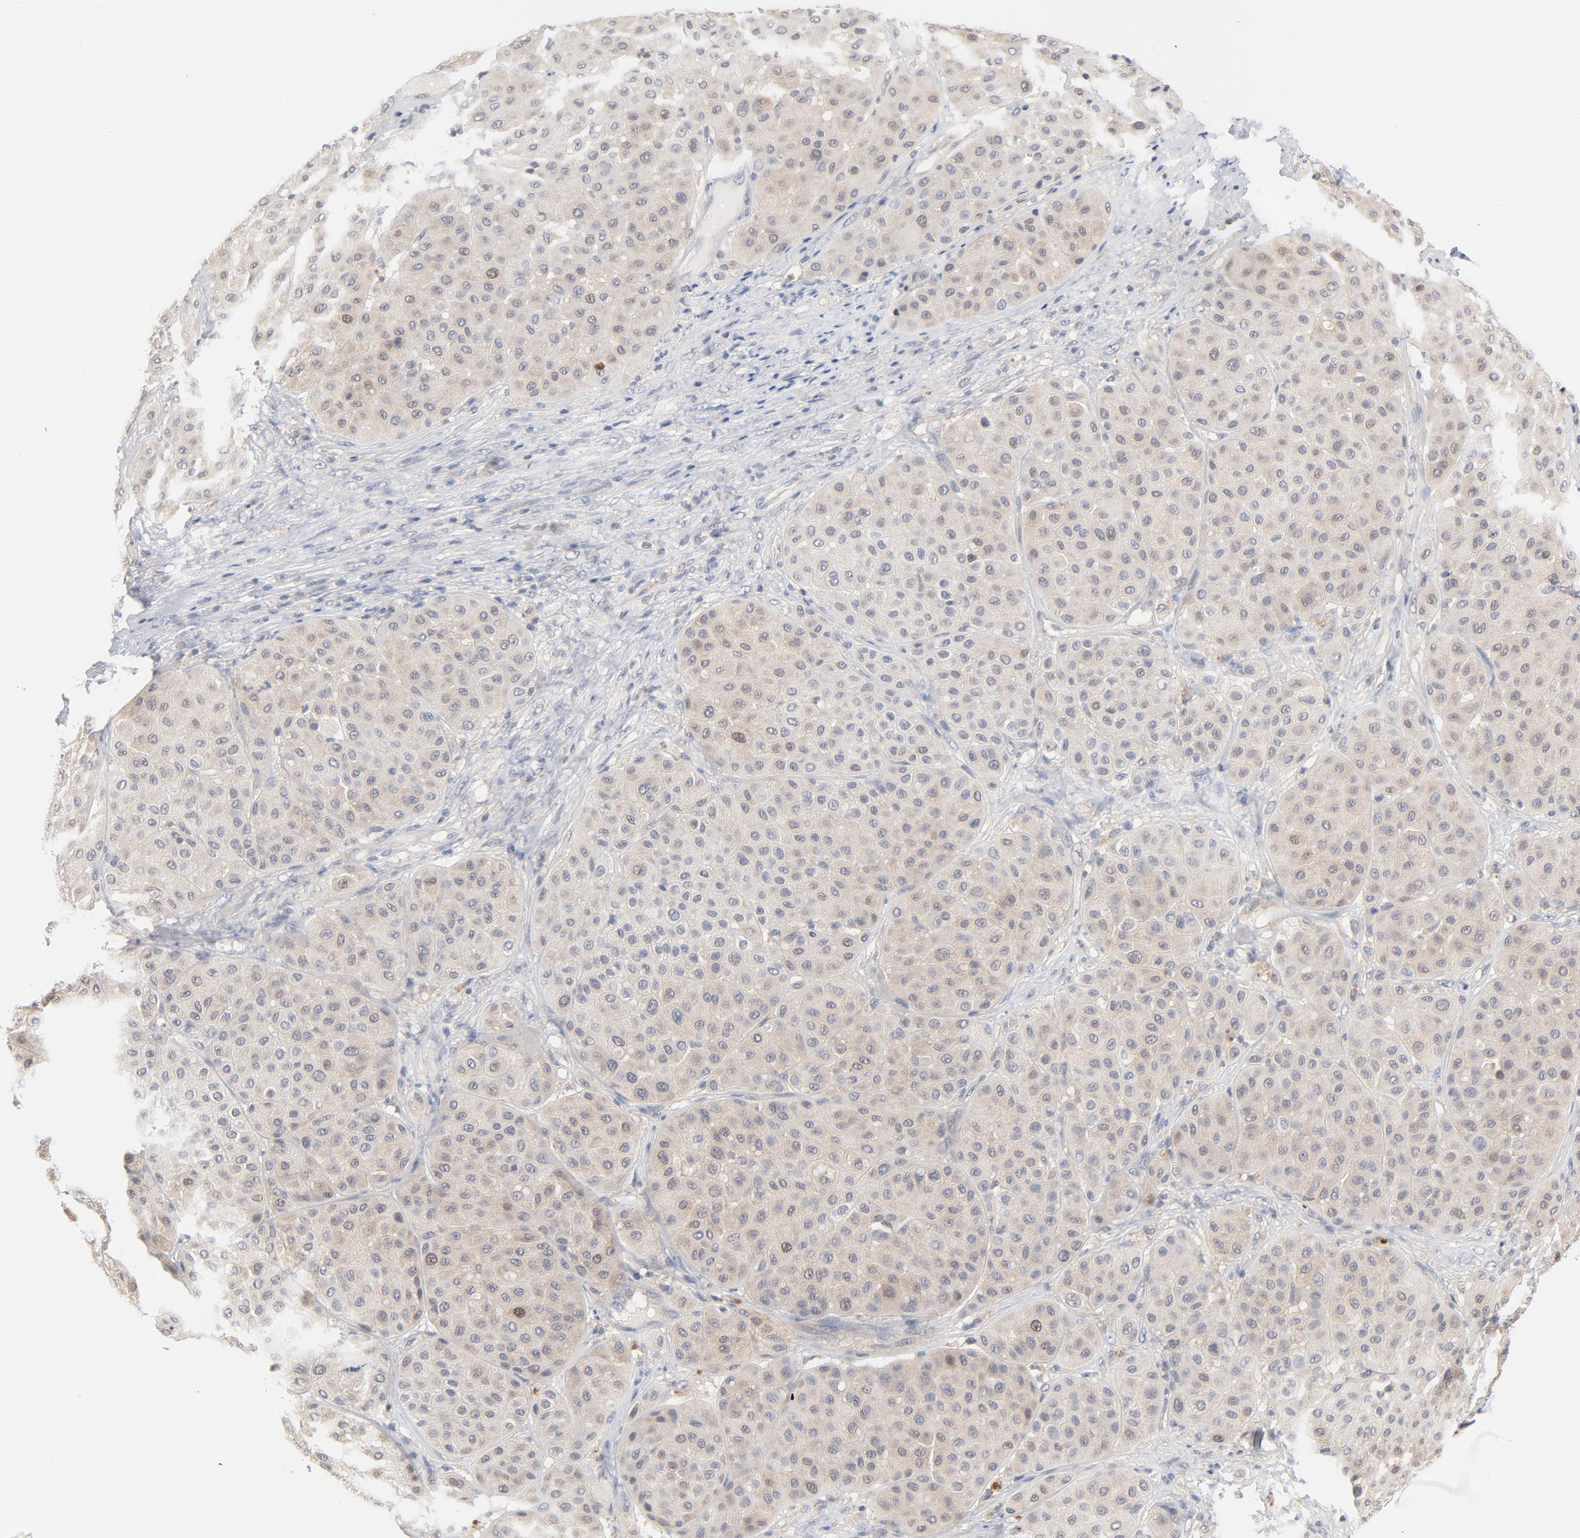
{"staining": {"intensity": "weak", "quantity": "<25%", "location": "nuclear"}, "tissue": "melanoma", "cell_type": "Tumor cells", "image_type": "cancer", "snomed": [{"axis": "morphology", "description": "Normal tissue, NOS"}, {"axis": "morphology", "description": "Malignant melanoma, Metastatic site"}, {"axis": "topography", "description": "Skin"}], "caption": "Immunohistochemical staining of melanoma demonstrates no significant expression in tumor cells.", "gene": "UBL4A", "patient": {"sex": "male", "age": 41}}